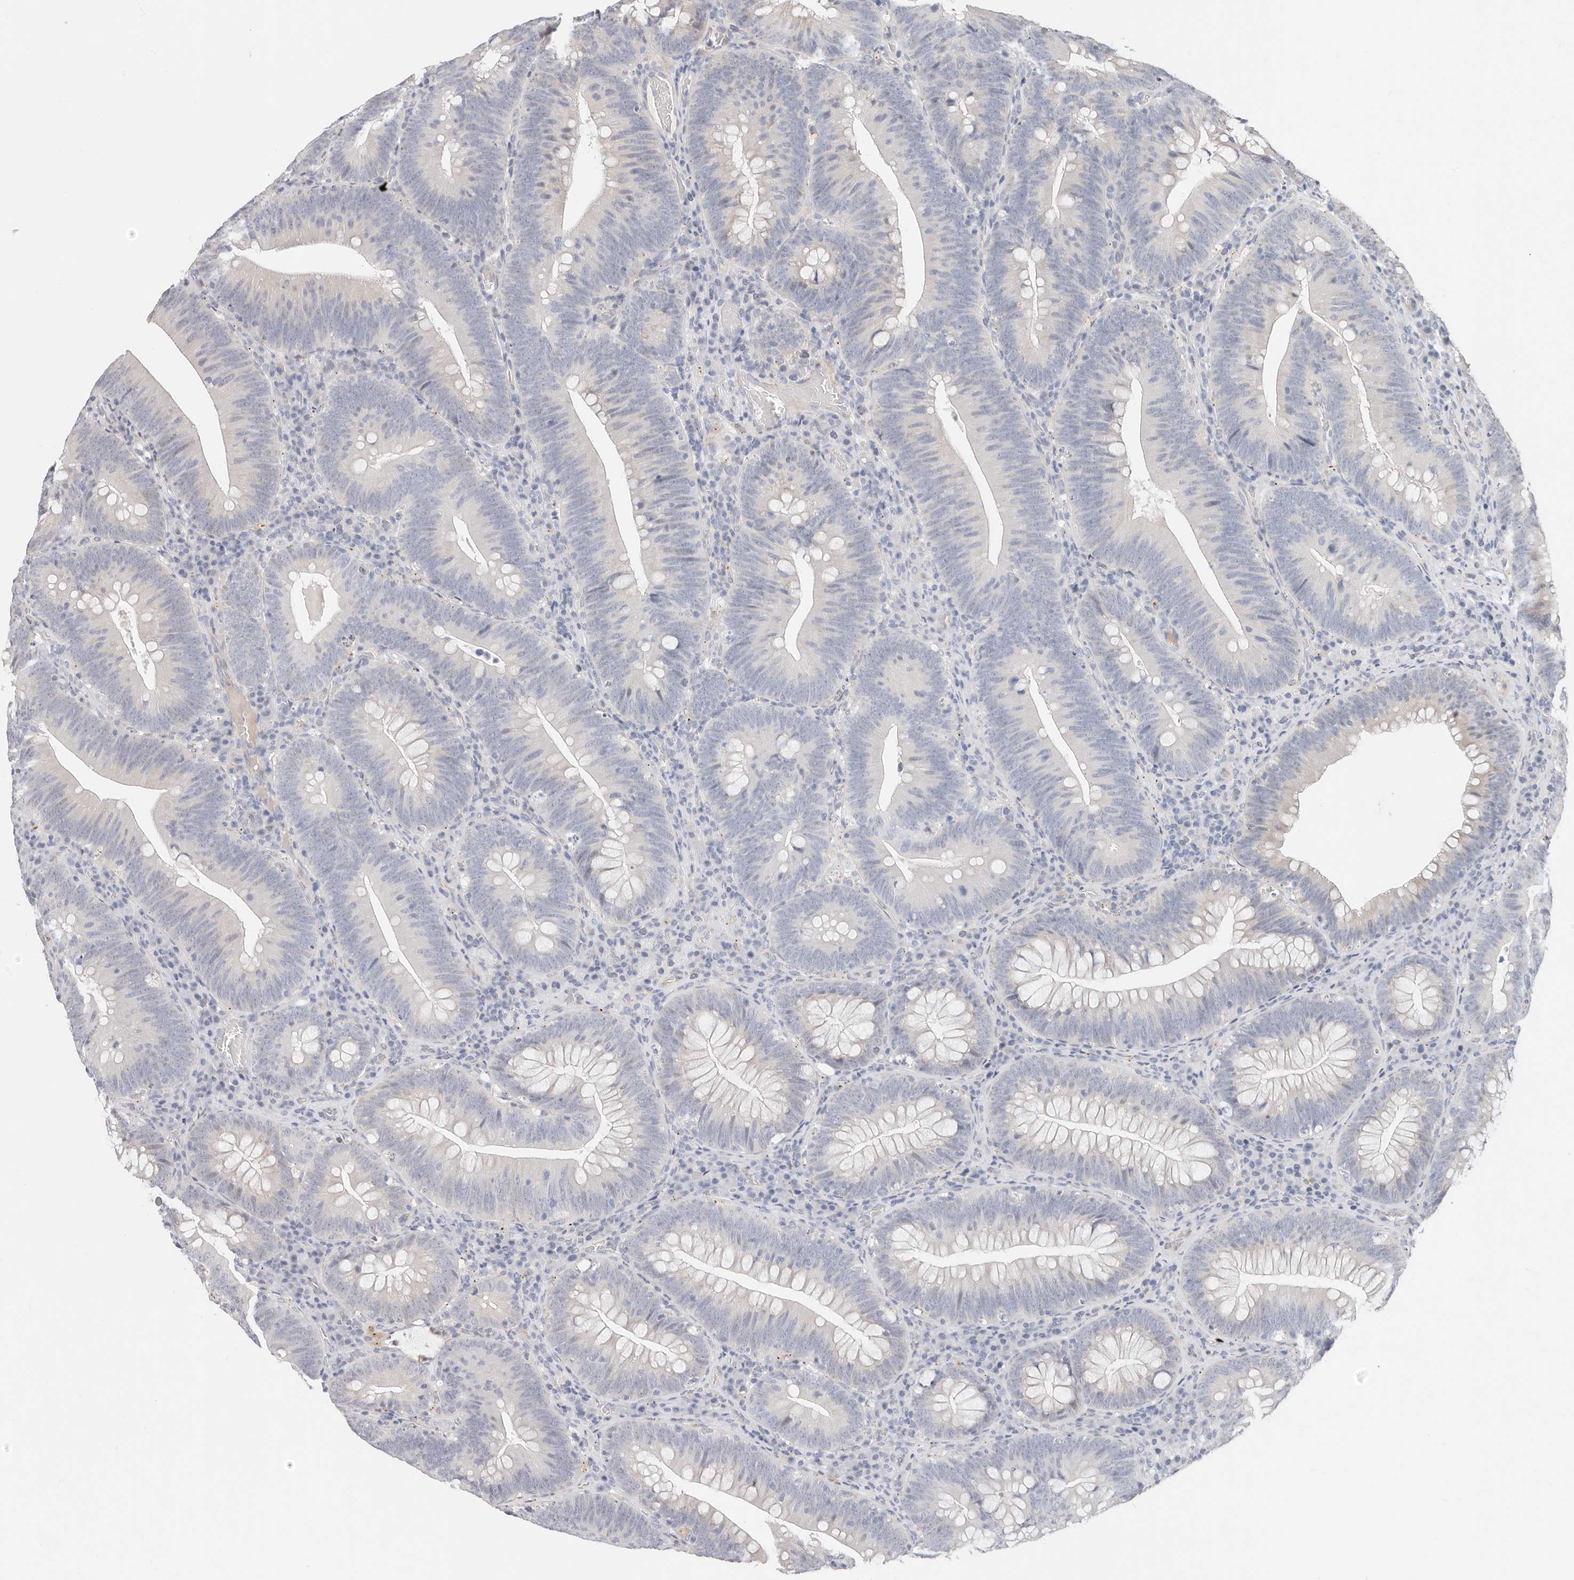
{"staining": {"intensity": "negative", "quantity": "none", "location": "none"}, "tissue": "colorectal cancer", "cell_type": "Tumor cells", "image_type": "cancer", "snomed": [{"axis": "morphology", "description": "Normal tissue, NOS"}, {"axis": "topography", "description": "Colon"}], "caption": "Human colorectal cancer stained for a protein using immunohistochemistry (IHC) shows no expression in tumor cells.", "gene": "ZRANB1", "patient": {"sex": "female", "age": 82}}